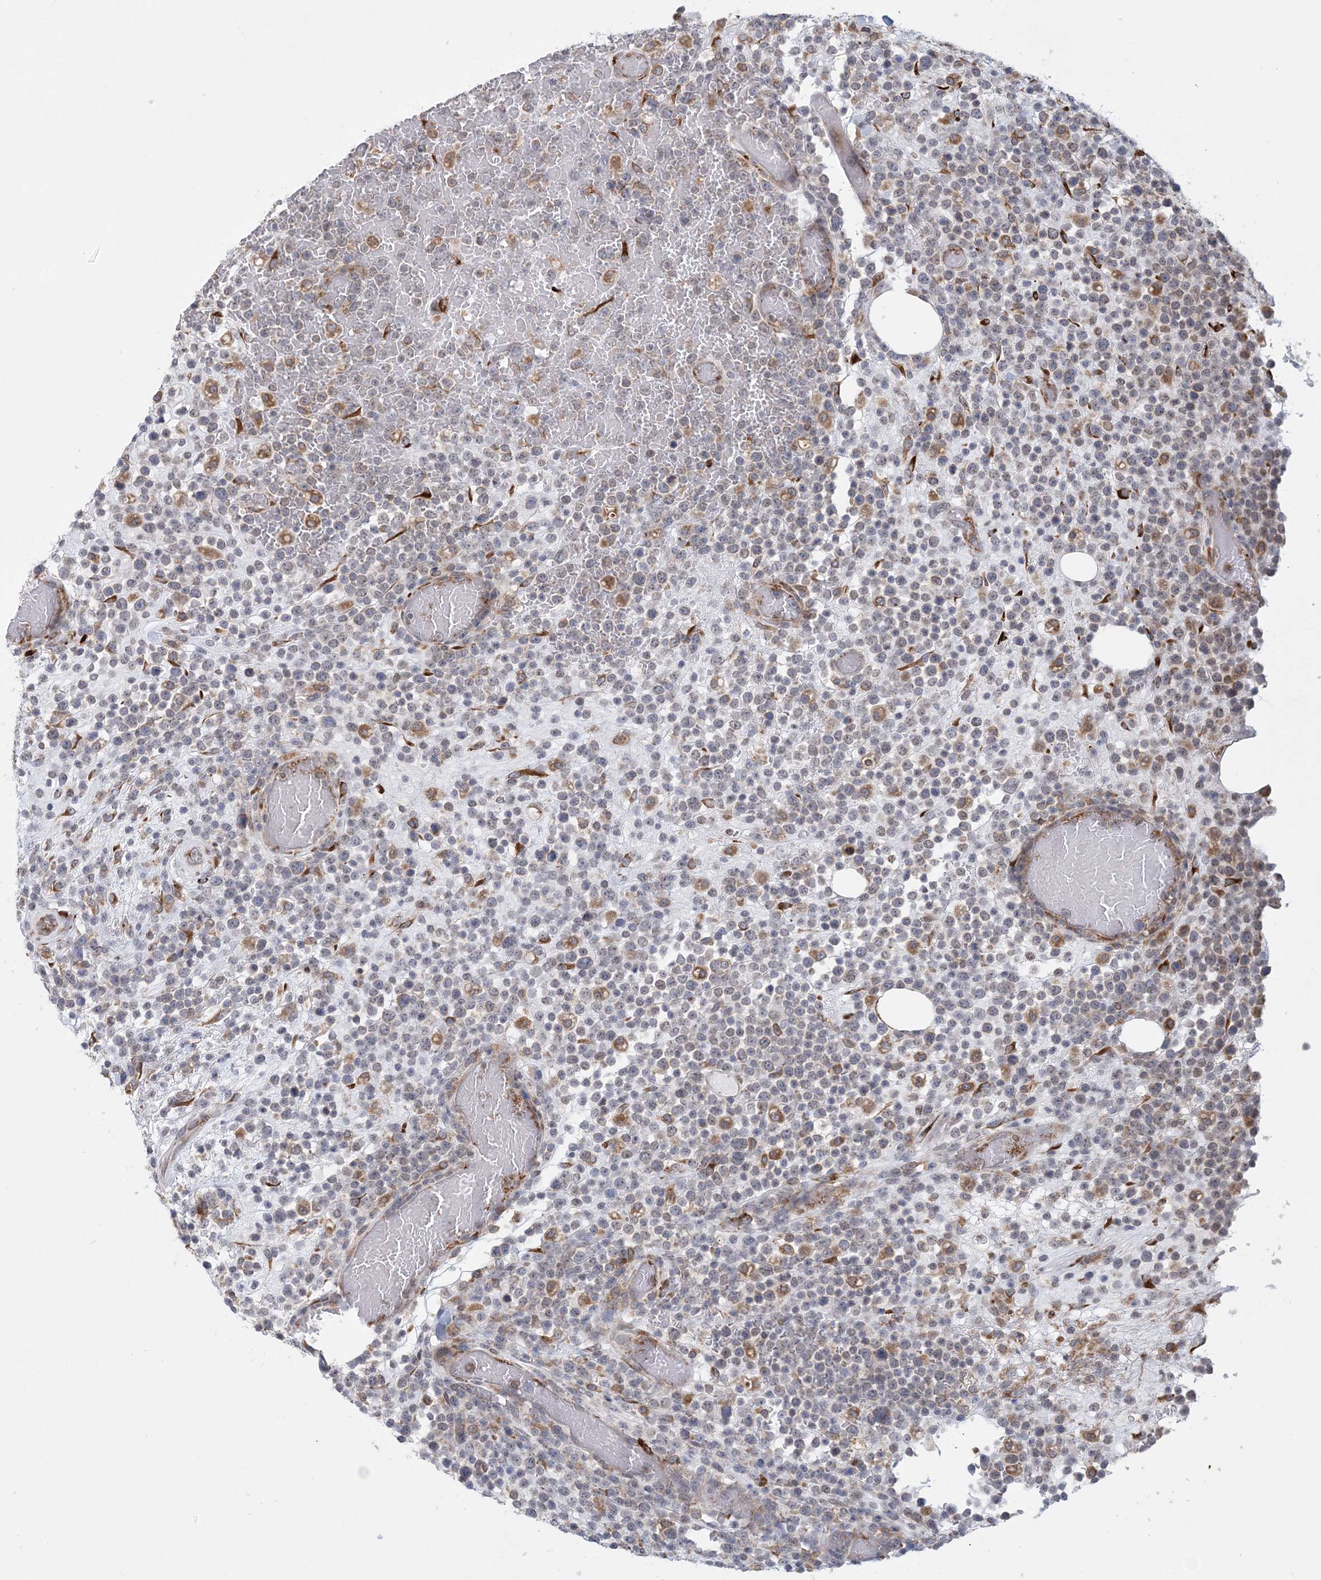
{"staining": {"intensity": "moderate", "quantity": "<25%", "location": "cytoplasmic/membranous"}, "tissue": "lymphoma", "cell_type": "Tumor cells", "image_type": "cancer", "snomed": [{"axis": "morphology", "description": "Malignant lymphoma, non-Hodgkin's type, High grade"}, {"axis": "topography", "description": "Colon"}], "caption": "A micrograph of lymphoma stained for a protein reveals moderate cytoplasmic/membranous brown staining in tumor cells. Using DAB (3,3'-diaminobenzidine) (brown) and hematoxylin (blue) stains, captured at high magnification using brightfield microscopy.", "gene": "PCYOX1L", "patient": {"sex": "female", "age": 53}}